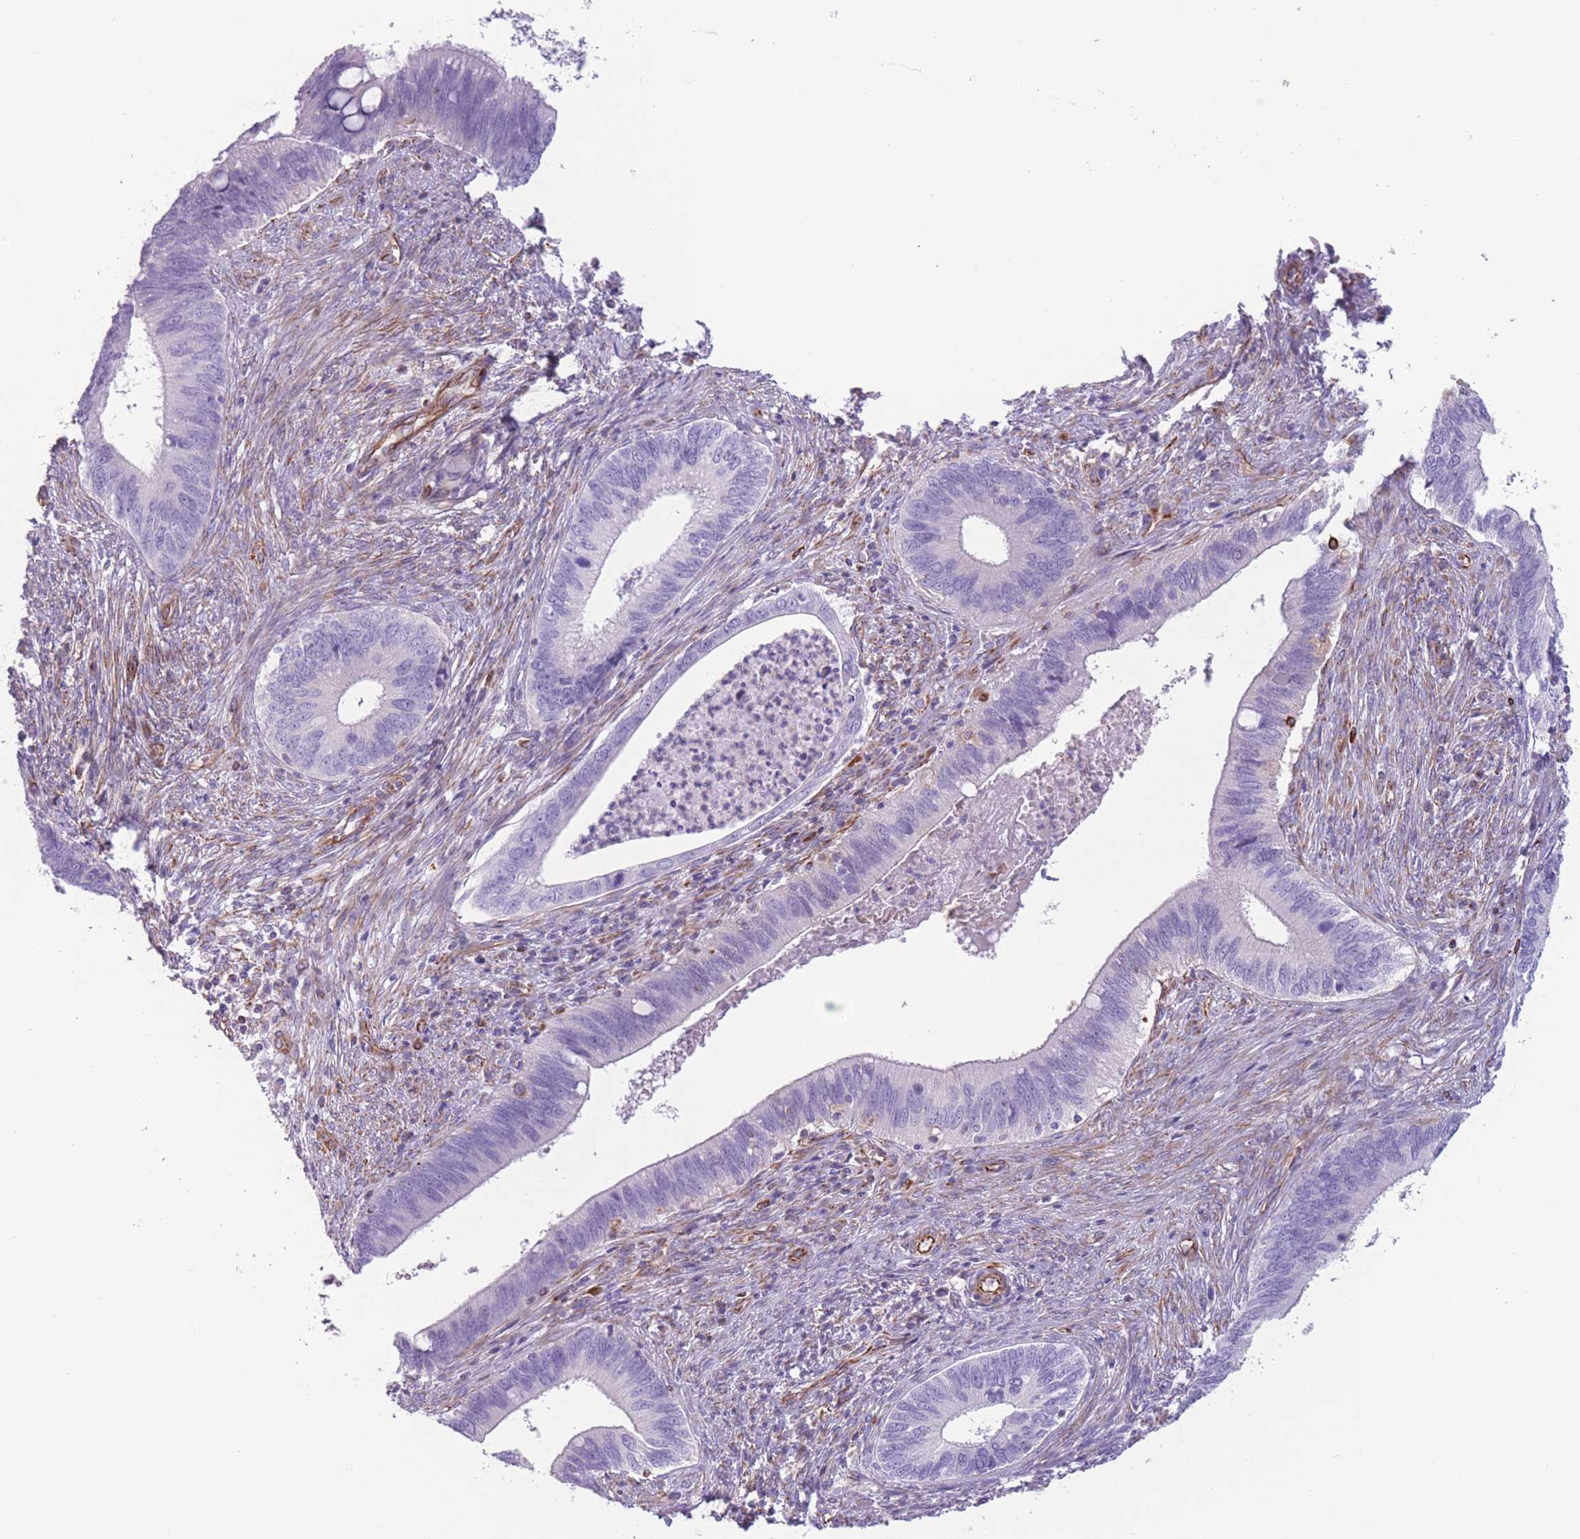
{"staining": {"intensity": "negative", "quantity": "none", "location": "none"}, "tissue": "cervical cancer", "cell_type": "Tumor cells", "image_type": "cancer", "snomed": [{"axis": "morphology", "description": "Adenocarcinoma, NOS"}, {"axis": "topography", "description": "Cervix"}], "caption": "The image demonstrates no significant staining in tumor cells of cervical cancer.", "gene": "PTCD1", "patient": {"sex": "female", "age": 42}}